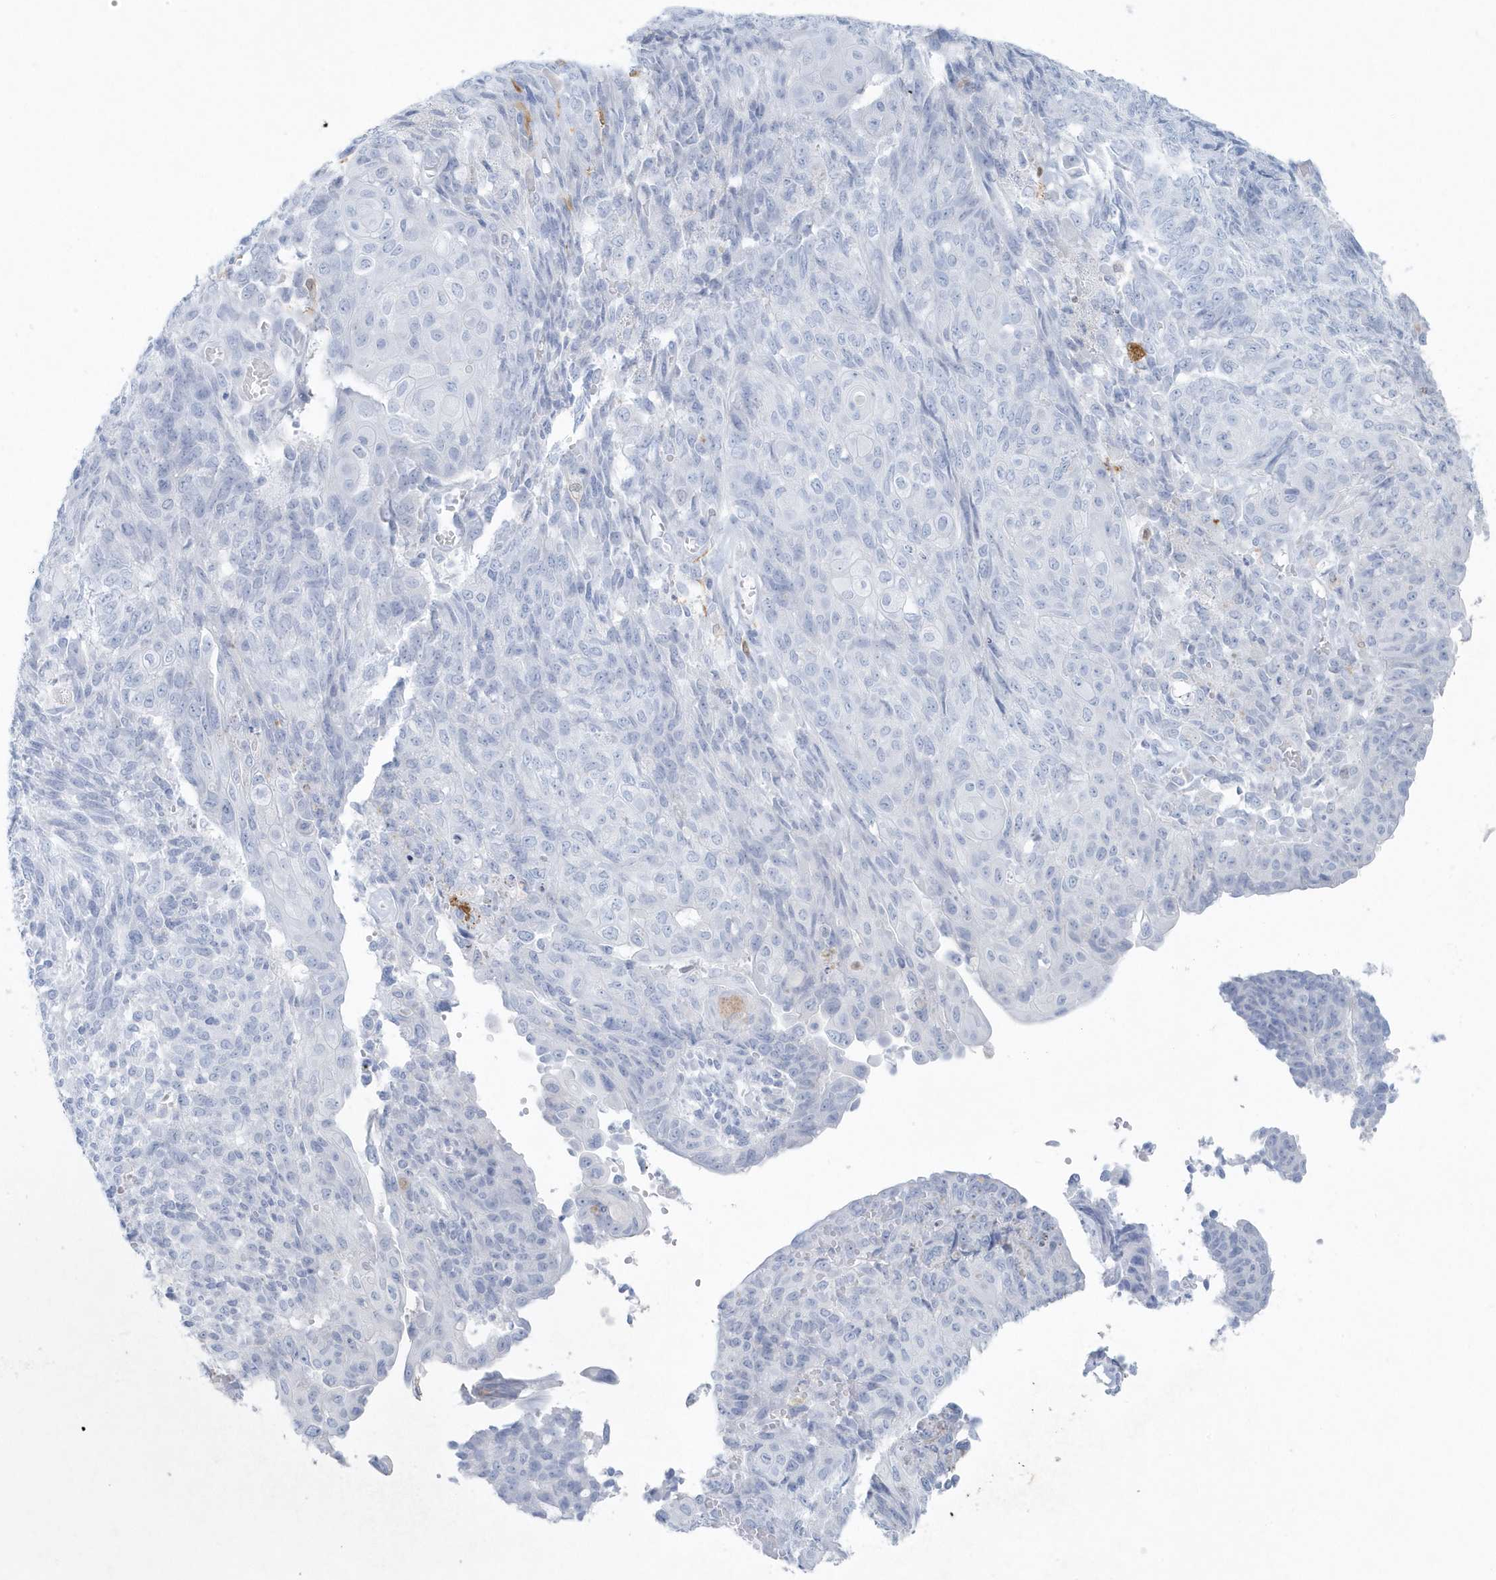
{"staining": {"intensity": "negative", "quantity": "none", "location": "none"}, "tissue": "endometrial cancer", "cell_type": "Tumor cells", "image_type": "cancer", "snomed": [{"axis": "morphology", "description": "Adenocarcinoma, NOS"}, {"axis": "topography", "description": "Endometrium"}], "caption": "High power microscopy image of an immunohistochemistry (IHC) micrograph of adenocarcinoma (endometrial), revealing no significant expression in tumor cells.", "gene": "FAM98A", "patient": {"sex": "female", "age": 32}}